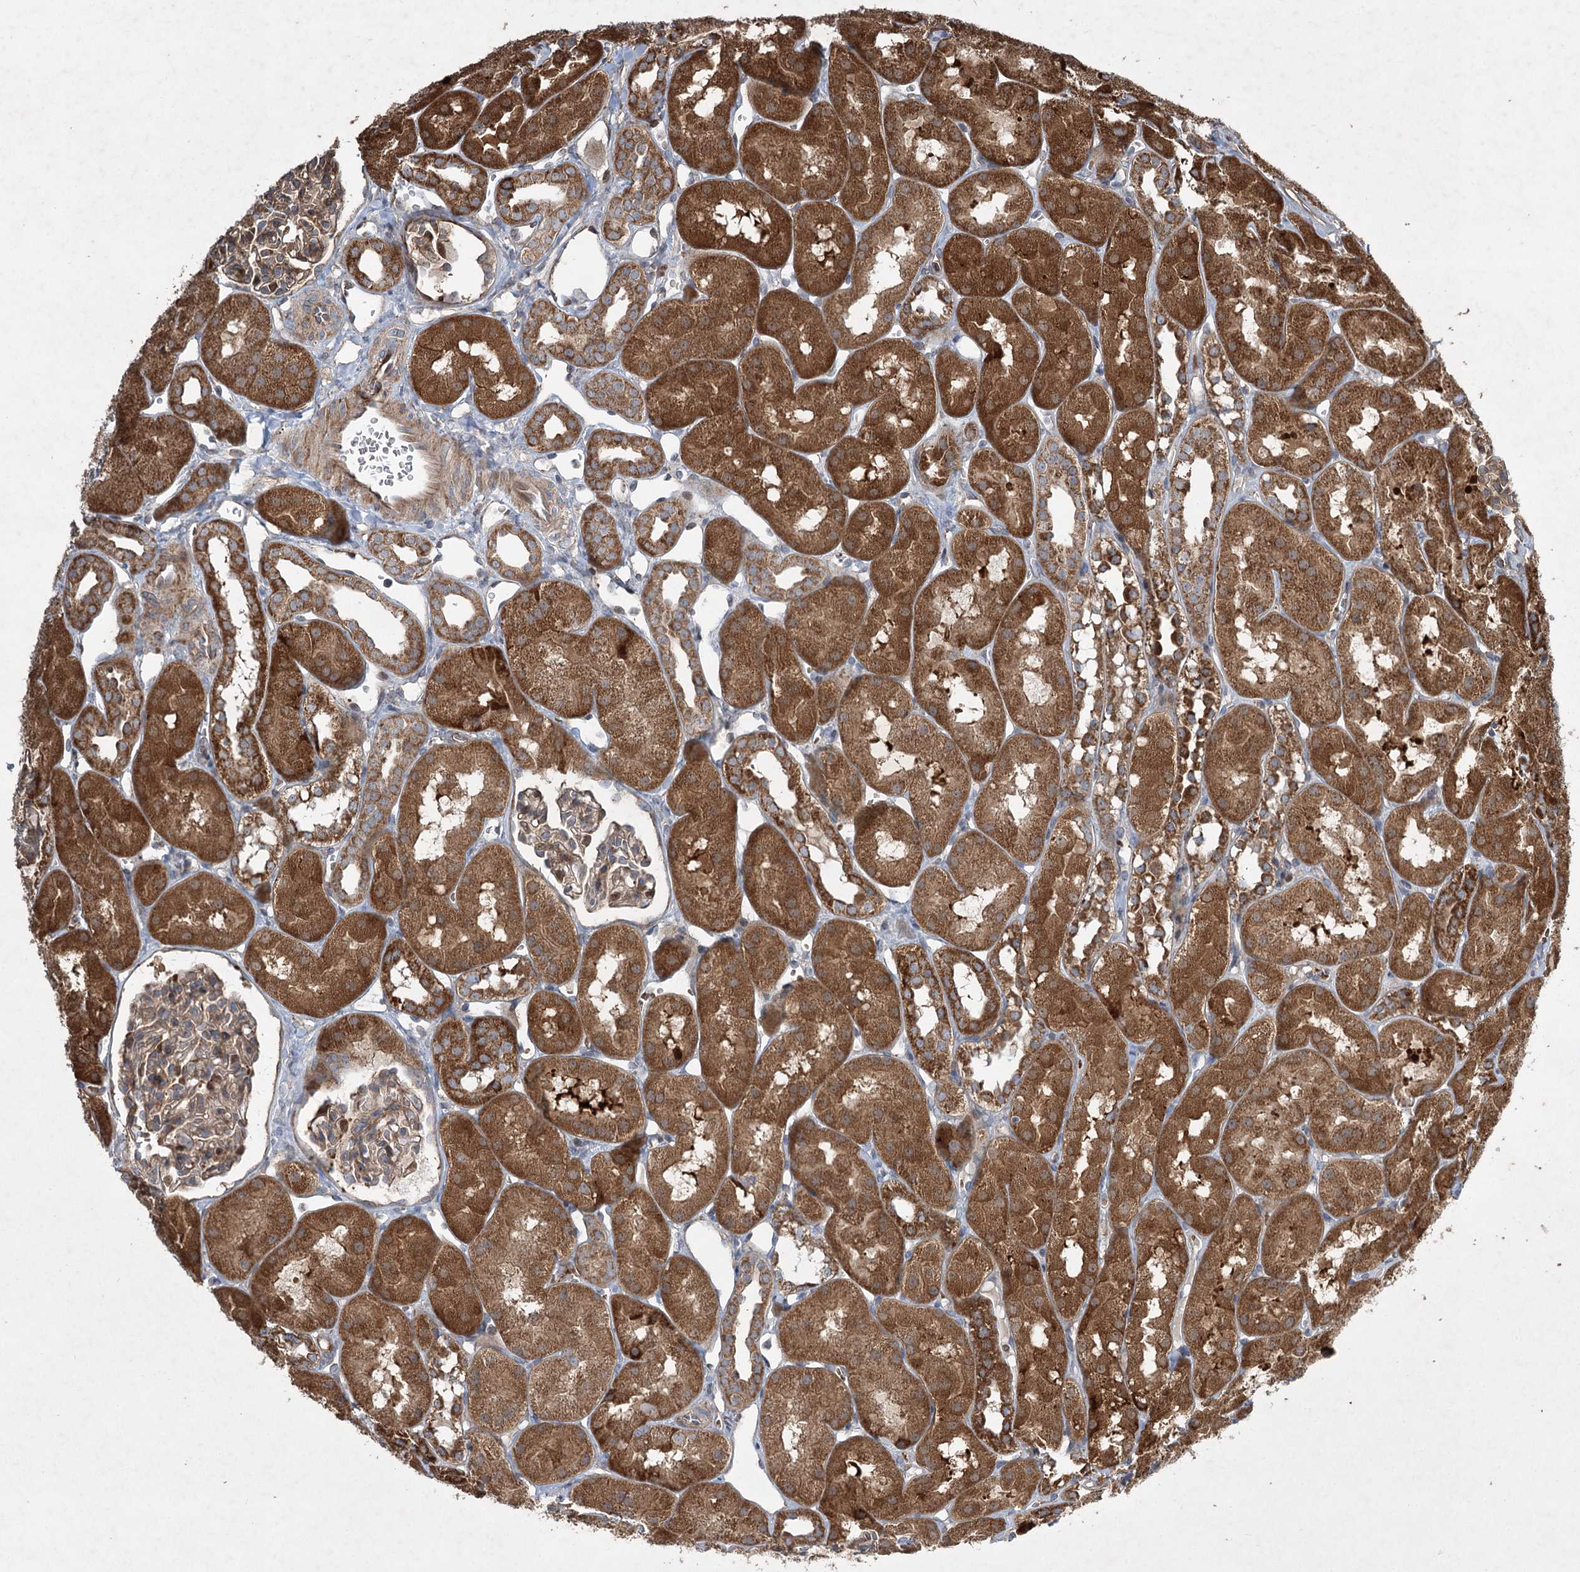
{"staining": {"intensity": "moderate", "quantity": ">75%", "location": "cytoplasmic/membranous"}, "tissue": "kidney", "cell_type": "Cells in glomeruli", "image_type": "normal", "snomed": [{"axis": "morphology", "description": "Normal tissue, NOS"}, {"axis": "topography", "description": "Kidney"}, {"axis": "topography", "description": "Urinary bladder"}], "caption": "The immunohistochemical stain highlights moderate cytoplasmic/membranous staining in cells in glomeruli of normal kidney.", "gene": "SERINC5", "patient": {"sex": "male", "age": 16}}